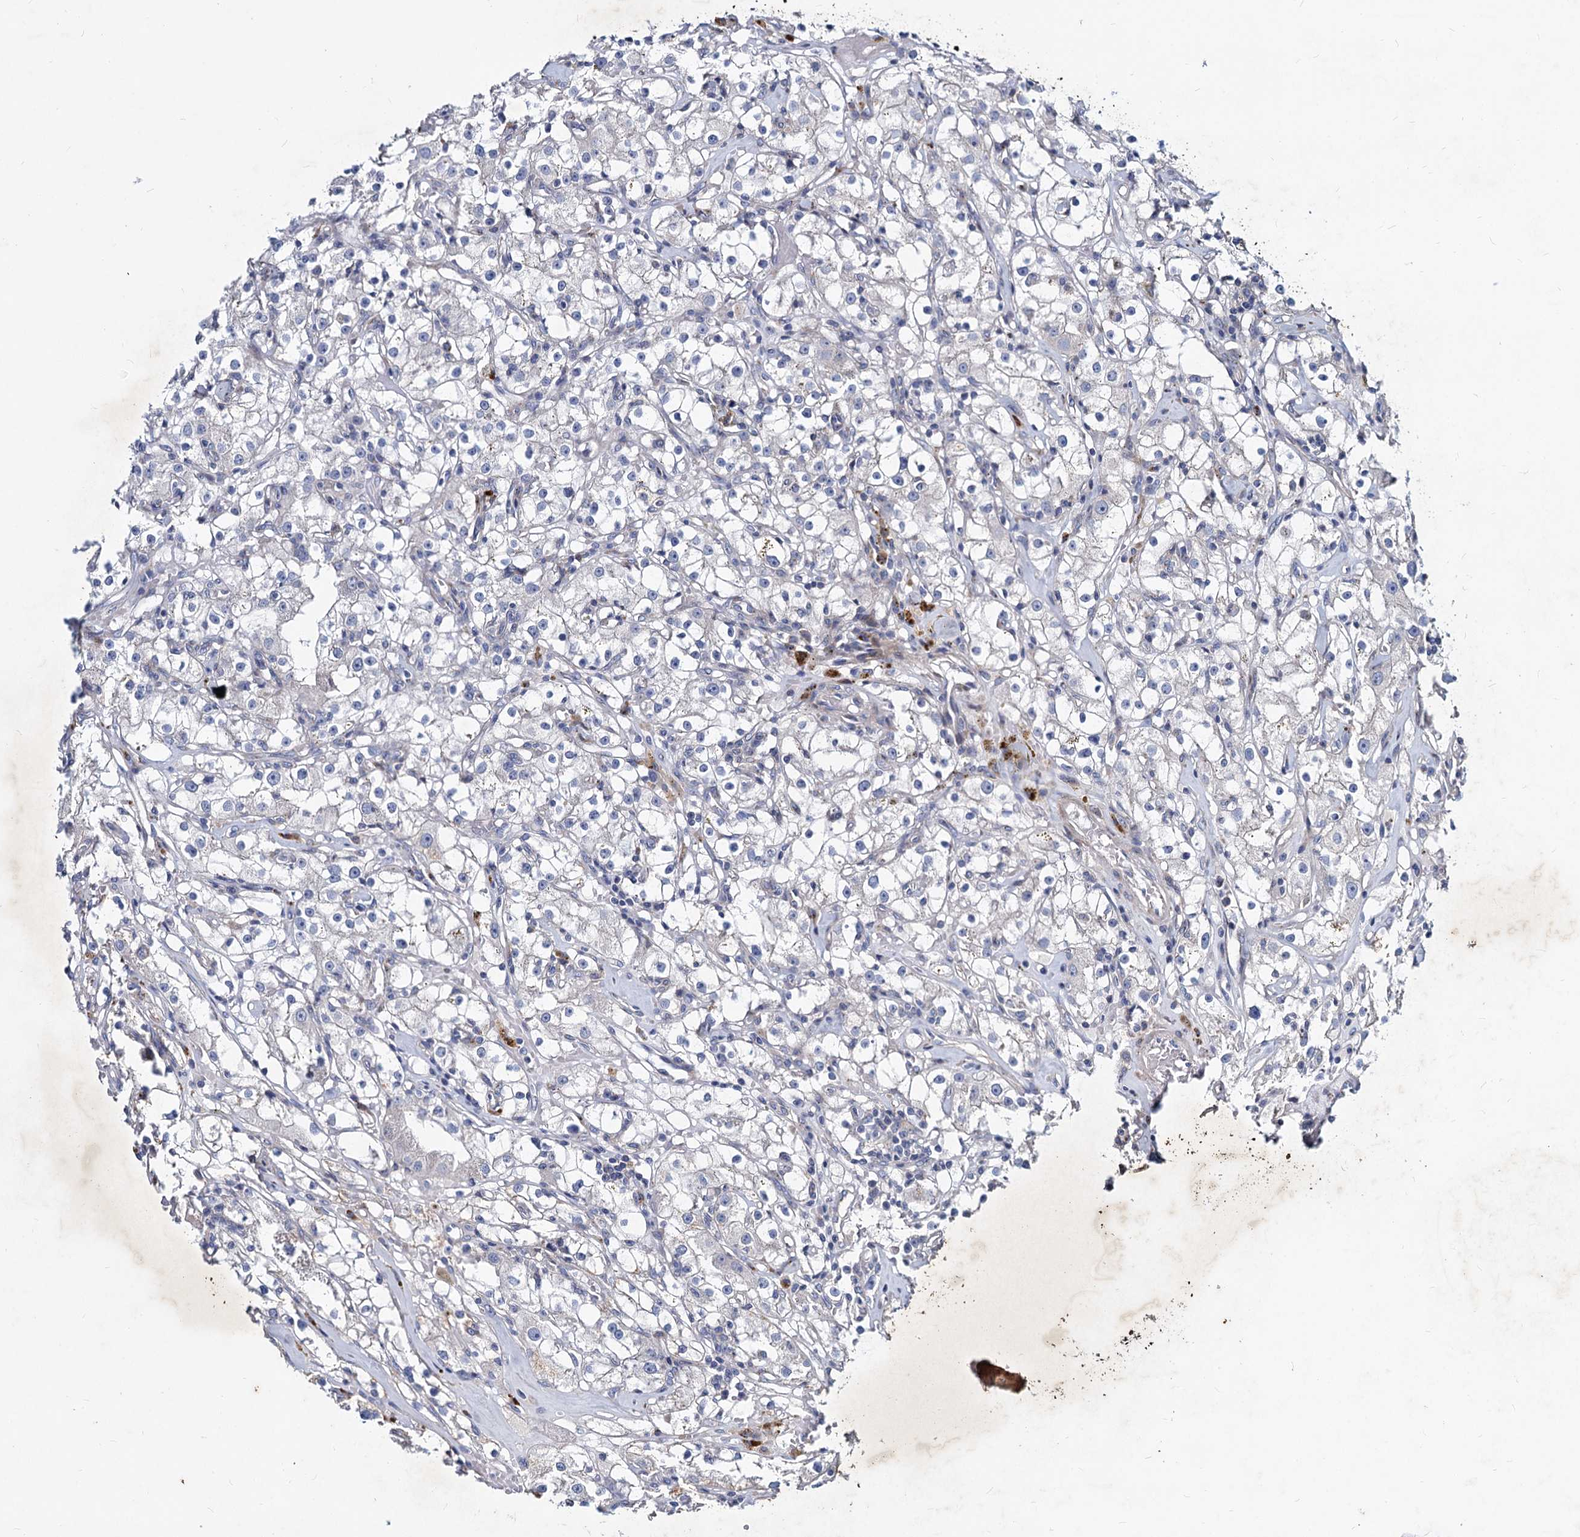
{"staining": {"intensity": "negative", "quantity": "none", "location": "none"}, "tissue": "renal cancer", "cell_type": "Tumor cells", "image_type": "cancer", "snomed": [{"axis": "morphology", "description": "Adenocarcinoma, NOS"}, {"axis": "topography", "description": "Kidney"}], "caption": "IHC micrograph of human adenocarcinoma (renal) stained for a protein (brown), which displays no positivity in tumor cells. (DAB (3,3'-diaminobenzidine) IHC, high magnification).", "gene": "AGBL4", "patient": {"sex": "male", "age": 56}}